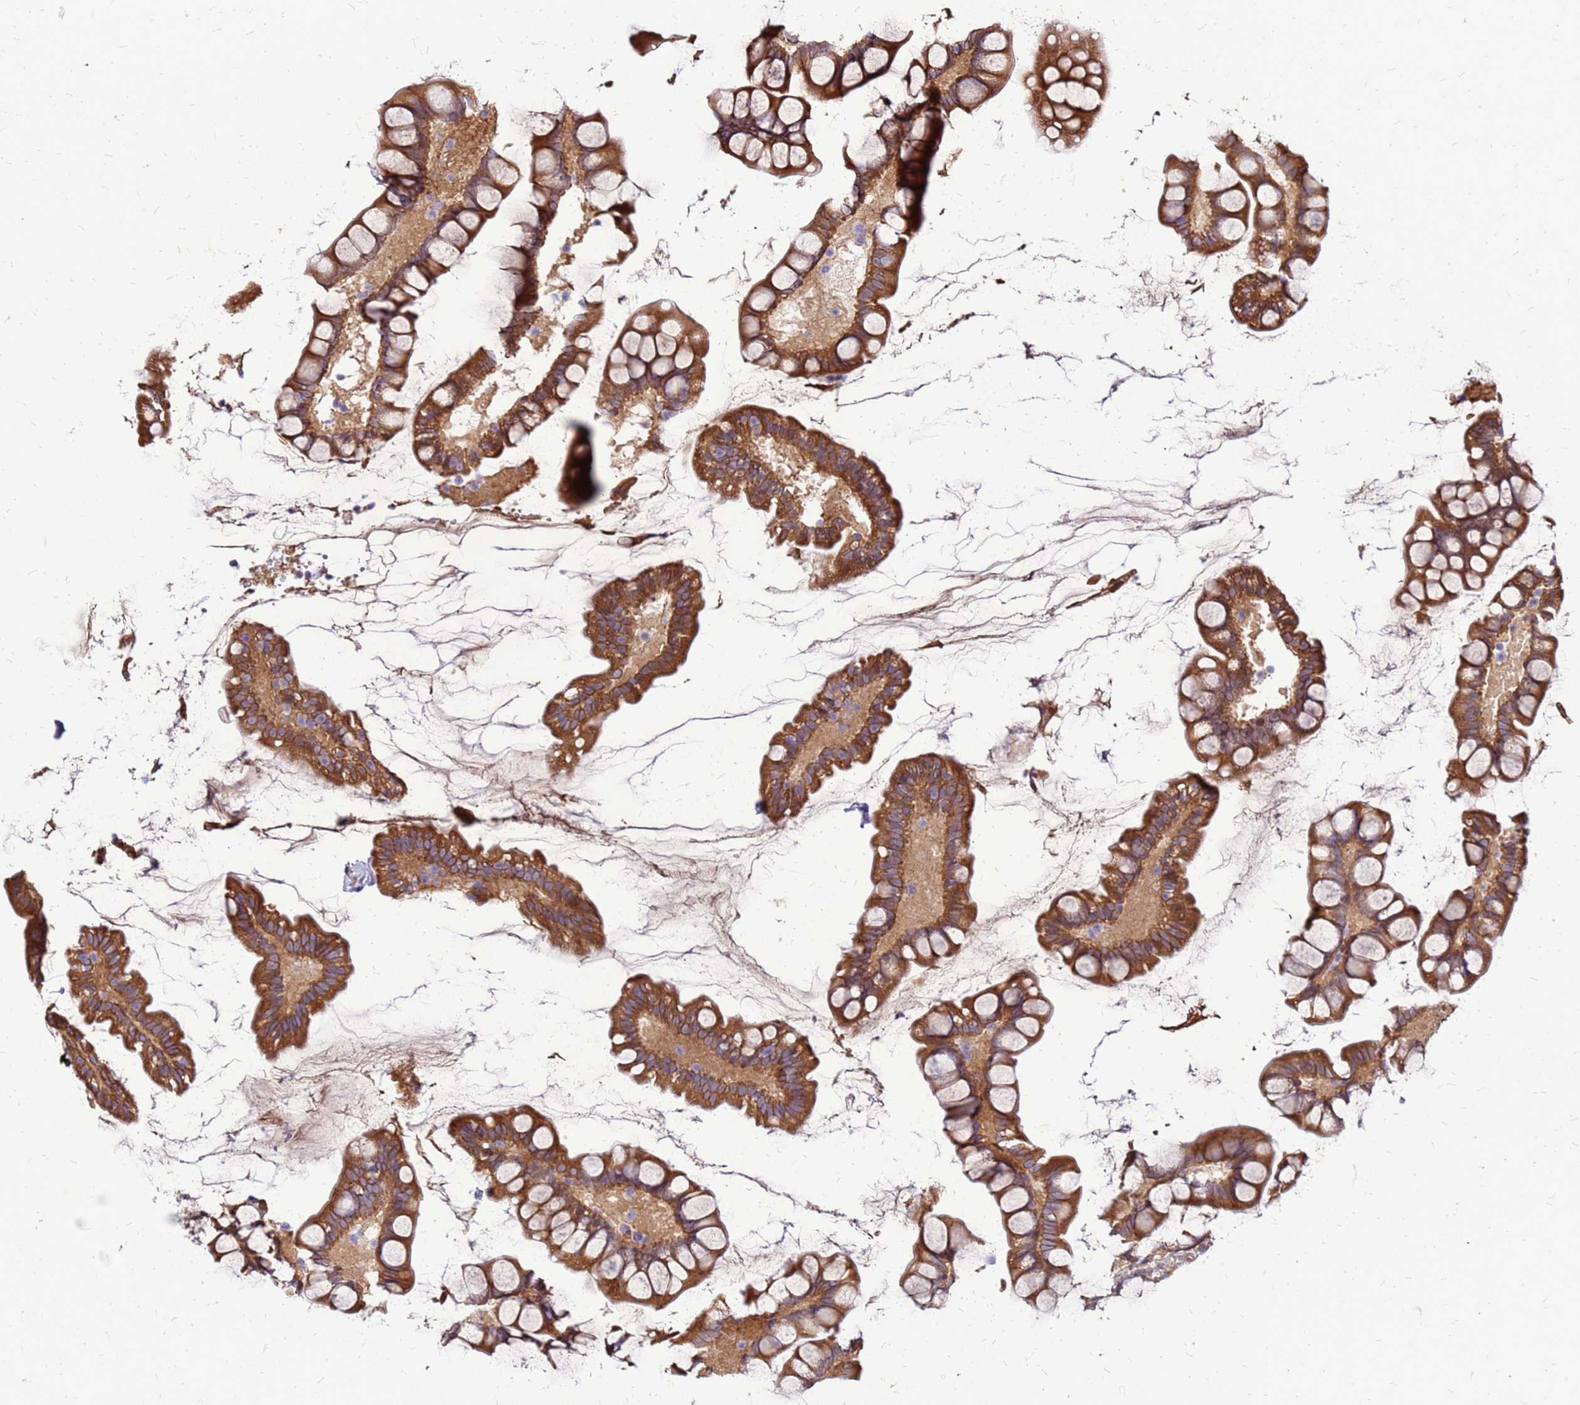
{"staining": {"intensity": "strong", "quantity": ">75%", "location": "cytoplasmic/membranous"}, "tissue": "small intestine", "cell_type": "Glandular cells", "image_type": "normal", "snomed": [{"axis": "morphology", "description": "Normal tissue, NOS"}, {"axis": "topography", "description": "Small intestine"}], "caption": "Immunohistochemical staining of normal small intestine exhibits strong cytoplasmic/membranous protein positivity in about >75% of glandular cells.", "gene": "VMO1", "patient": {"sex": "male", "age": 70}}